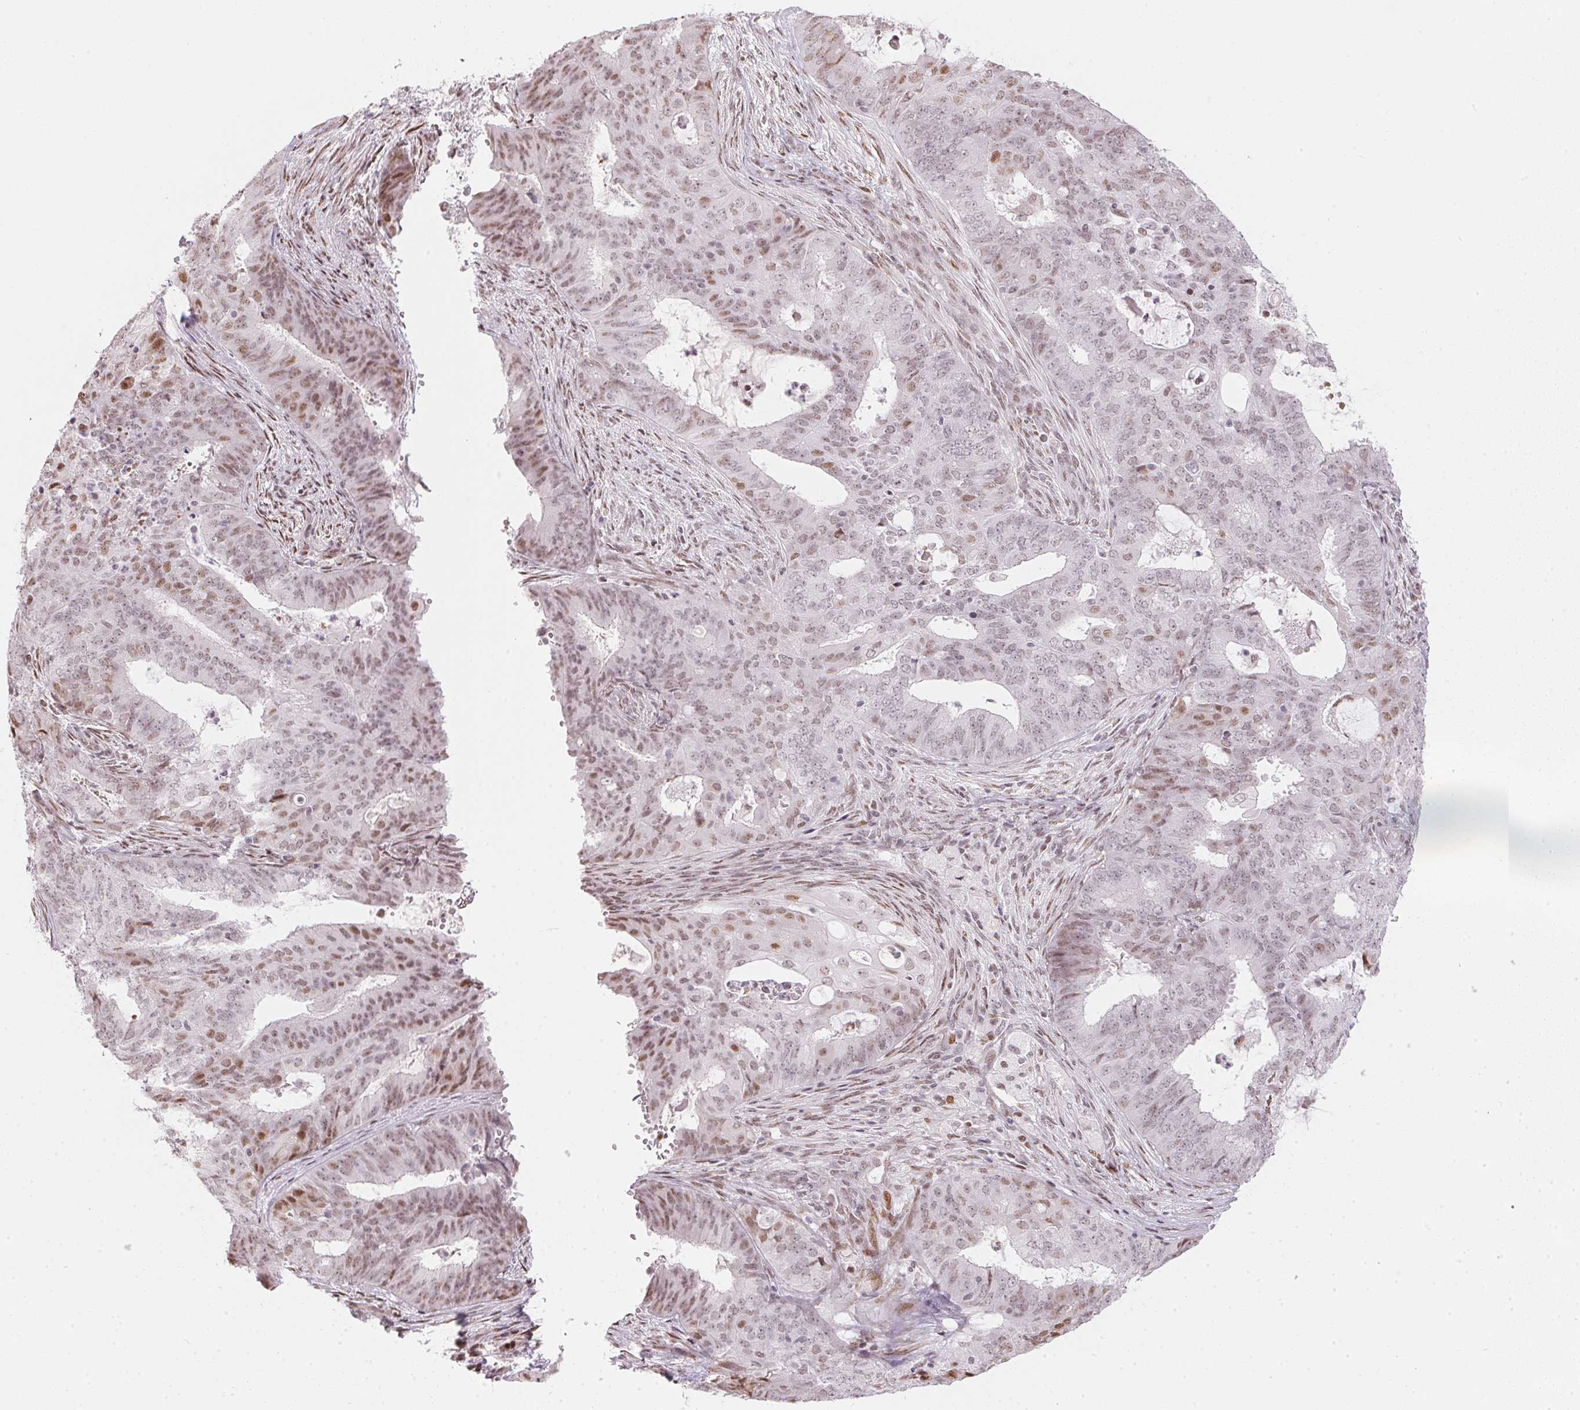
{"staining": {"intensity": "moderate", "quantity": "25%-75%", "location": "nuclear"}, "tissue": "endometrial cancer", "cell_type": "Tumor cells", "image_type": "cancer", "snomed": [{"axis": "morphology", "description": "Adenocarcinoma, NOS"}, {"axis": "topography", "description": "Endometrium"}], "caption": "This is an image of IHC staining of endometrial adenocarcinoma, which shows moderate staining in the nuclear of tumor cells.", "gene": "KAT6A", "patient": {"sex": "female", "age": 62}}